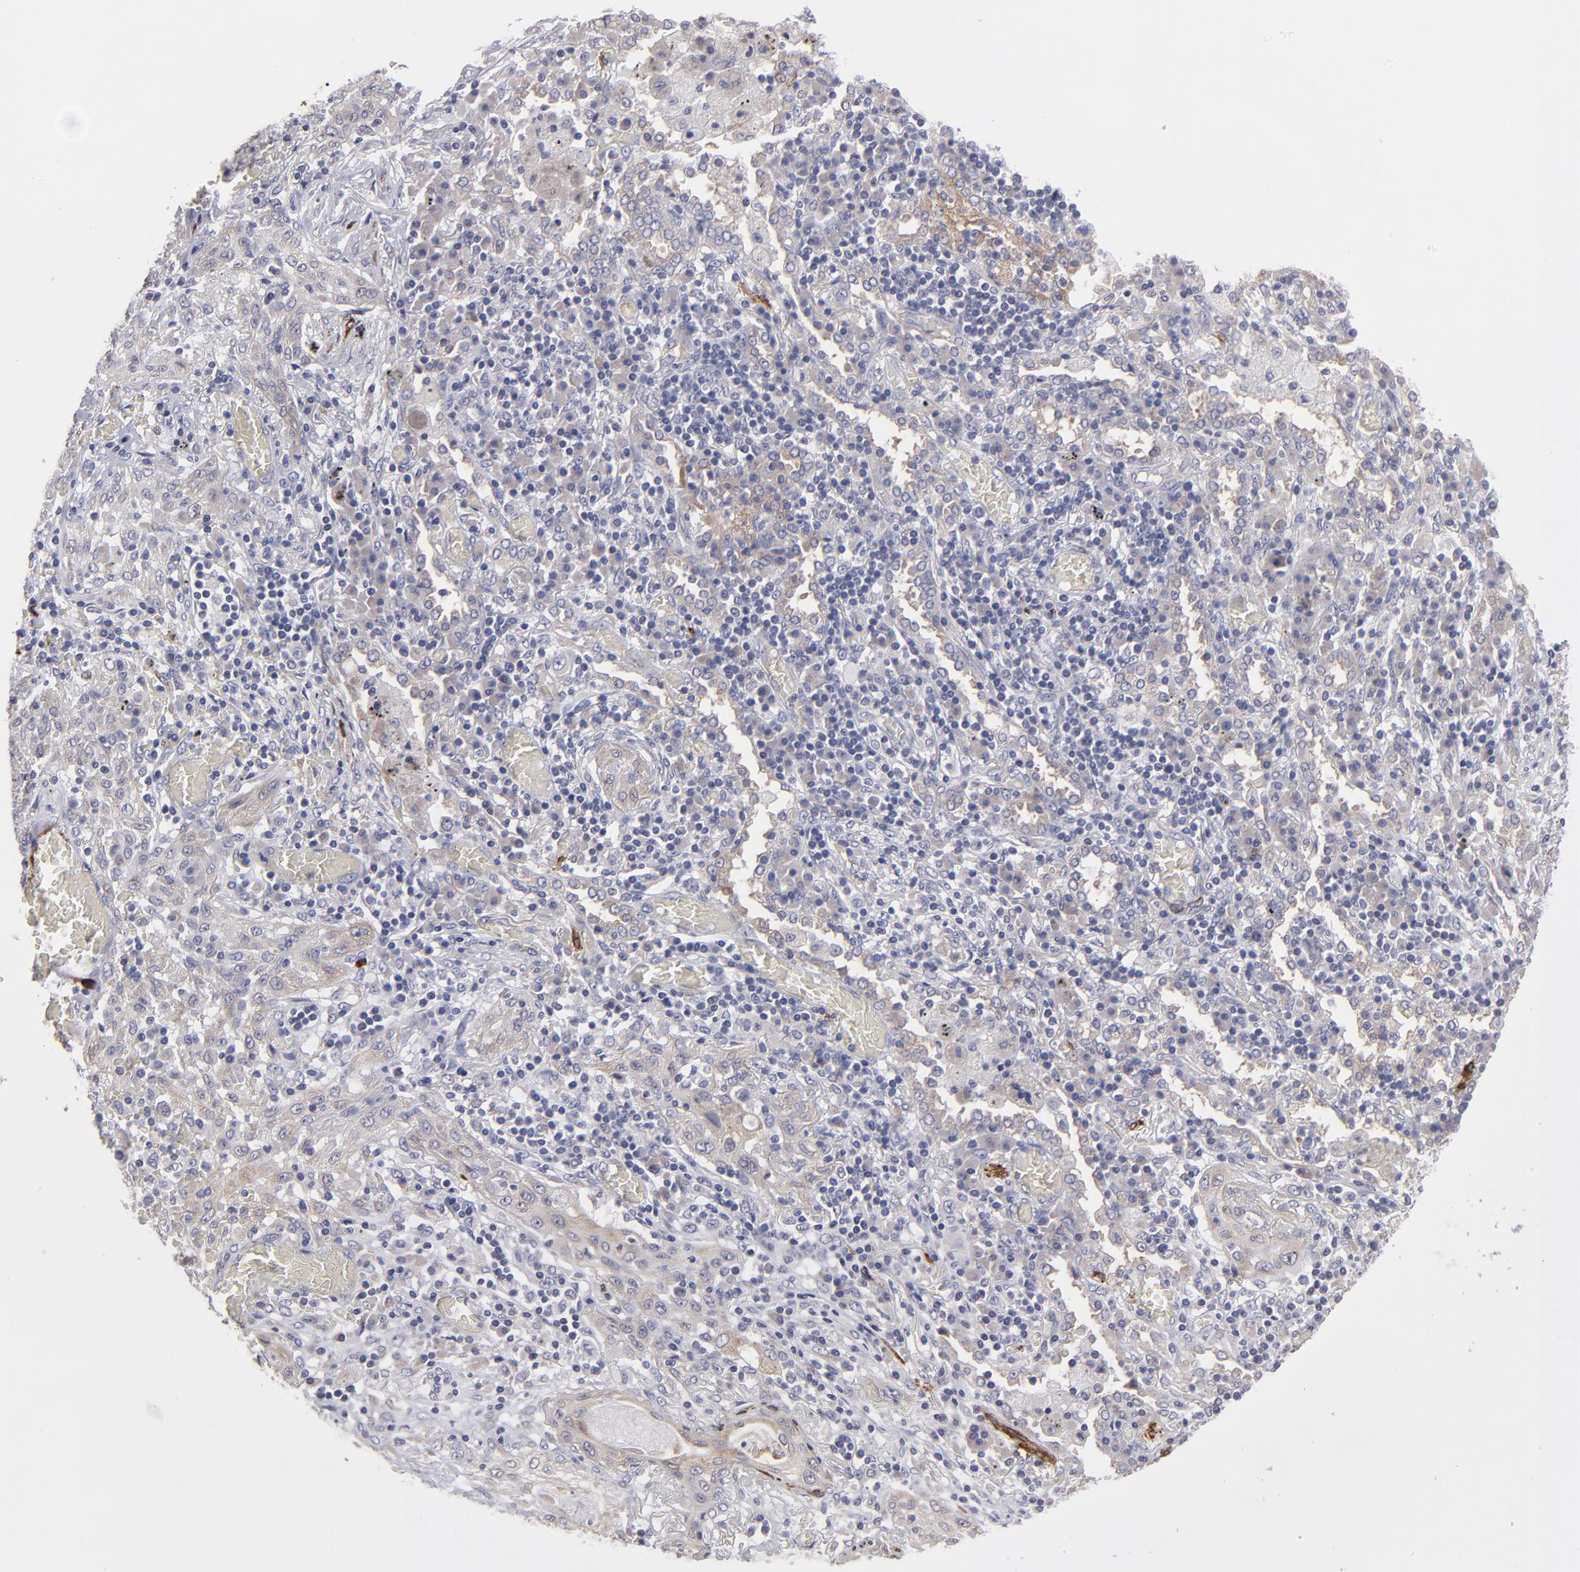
{"staining": {"intensity": "weak", "quantity": ">75%", "location": "cytoplasmic/membranous"}, "tissue": "lung cancer", "cell_type": "Tumor cells", "image_type": "cancer", "snomed": [{"axis": "morphology", "description": "Squamous cell carcinoma, NOS"}, {"axis": "topography", "description": "Lung"}], "caption": "Immunohistochemistry (IHC) photomicrograph of human lung squamous cell carcinoma stained for a protein (brown), which exhibits low levels of weak cytoplasmic/membranous staining in about >75% of tumor cells.", "gene": "SLMAP", "patient": {"sex": "female", "age": 47}}